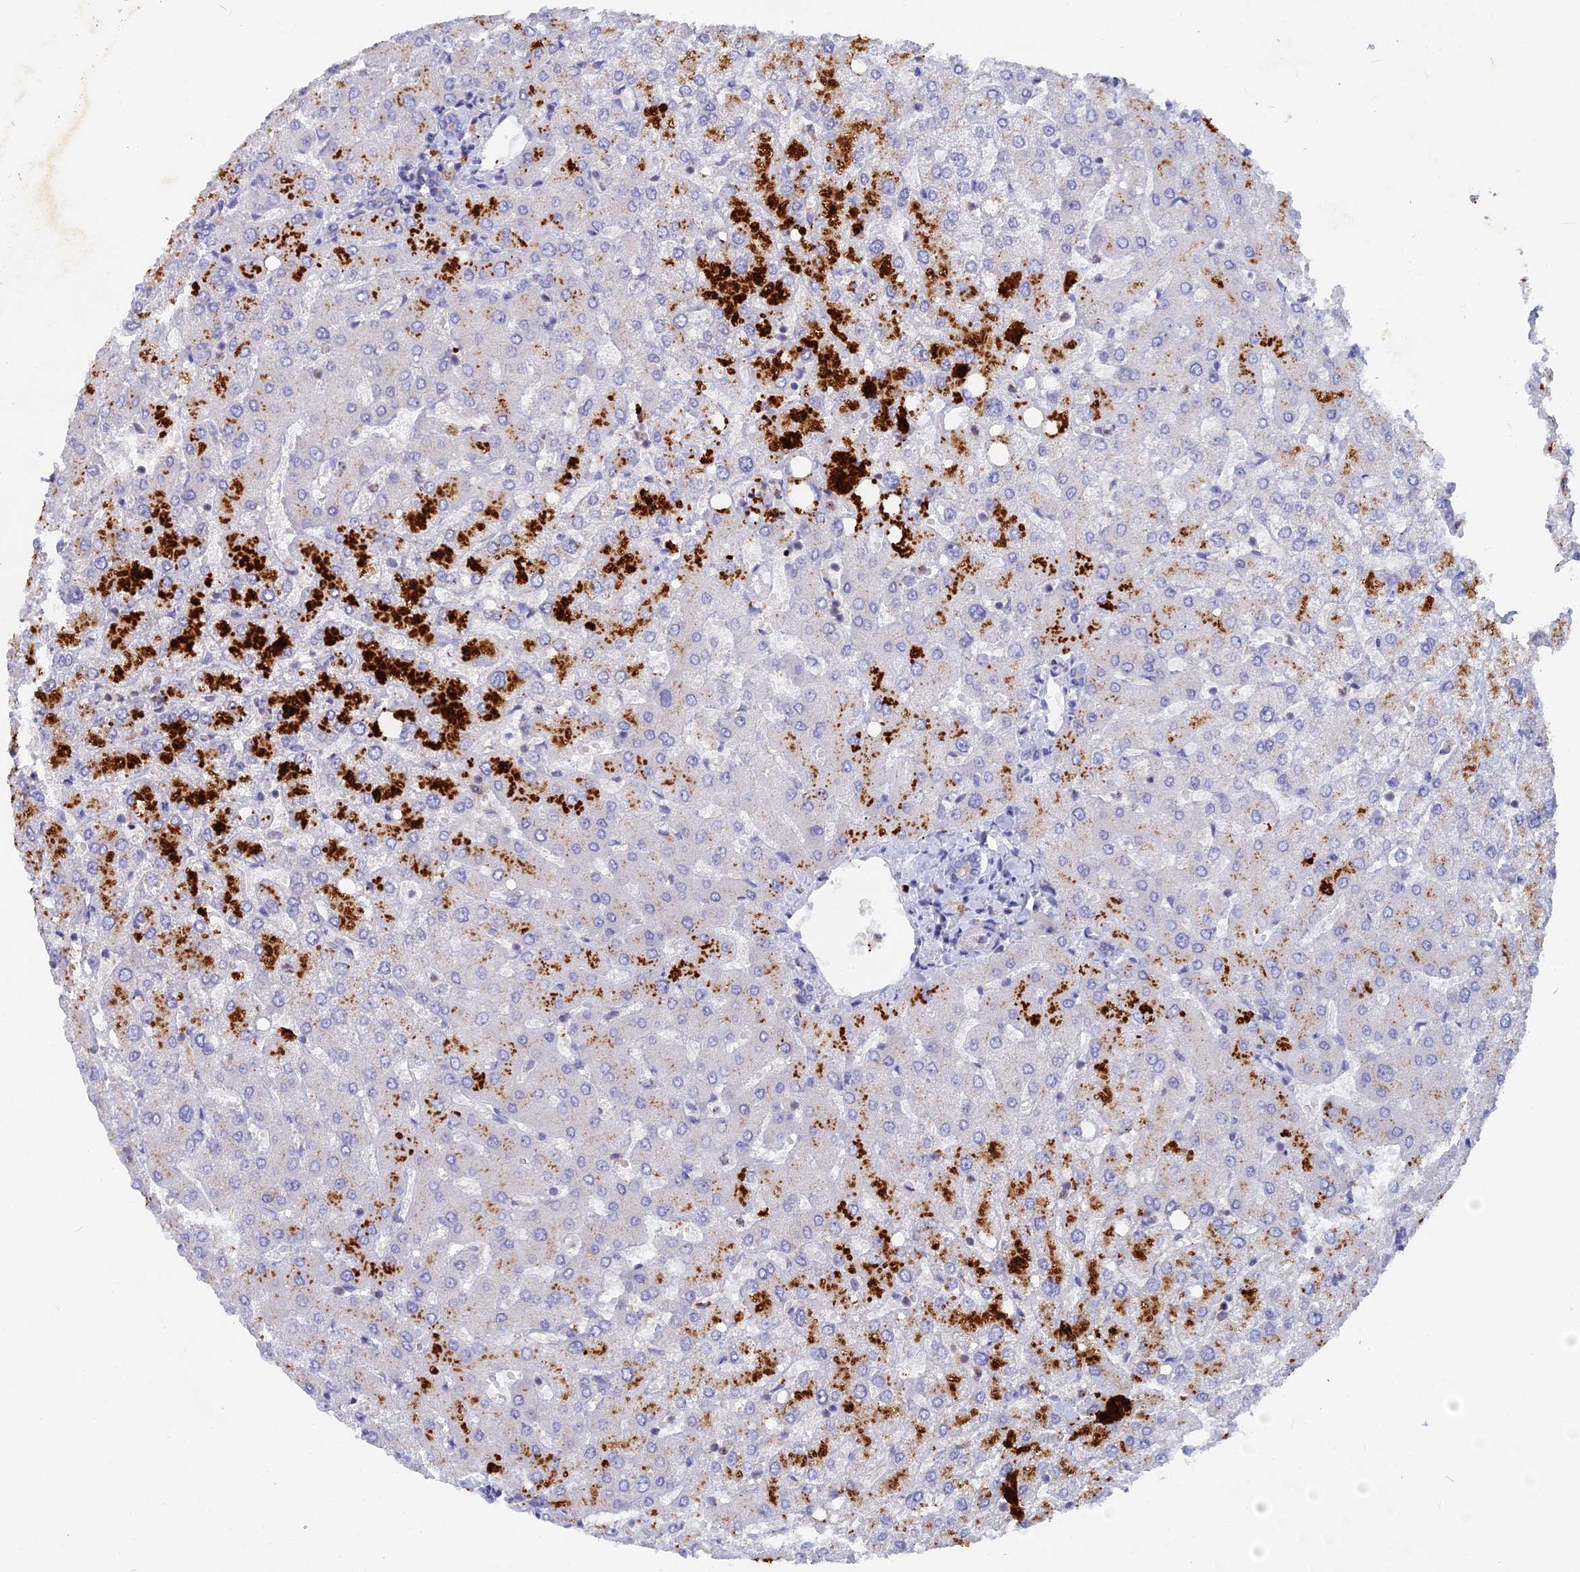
{"staining": {"intensity": "negative", "quantity": "none", "location": "none"}, "tissue": "liver", "cell_type": "Cholangiocytes", "image_type": "normal", "snomed": [{"axis": "morphology", "description": "Normal tissue, NOS"}, {"axis": "topography", "description": "Liver"}], "caption": "Benign liver was stained to show a protein in brown. There is no significant staining in cholangiocytes.", "gene": "ACP7", "patient": {"sex": "female", "age": 54}}